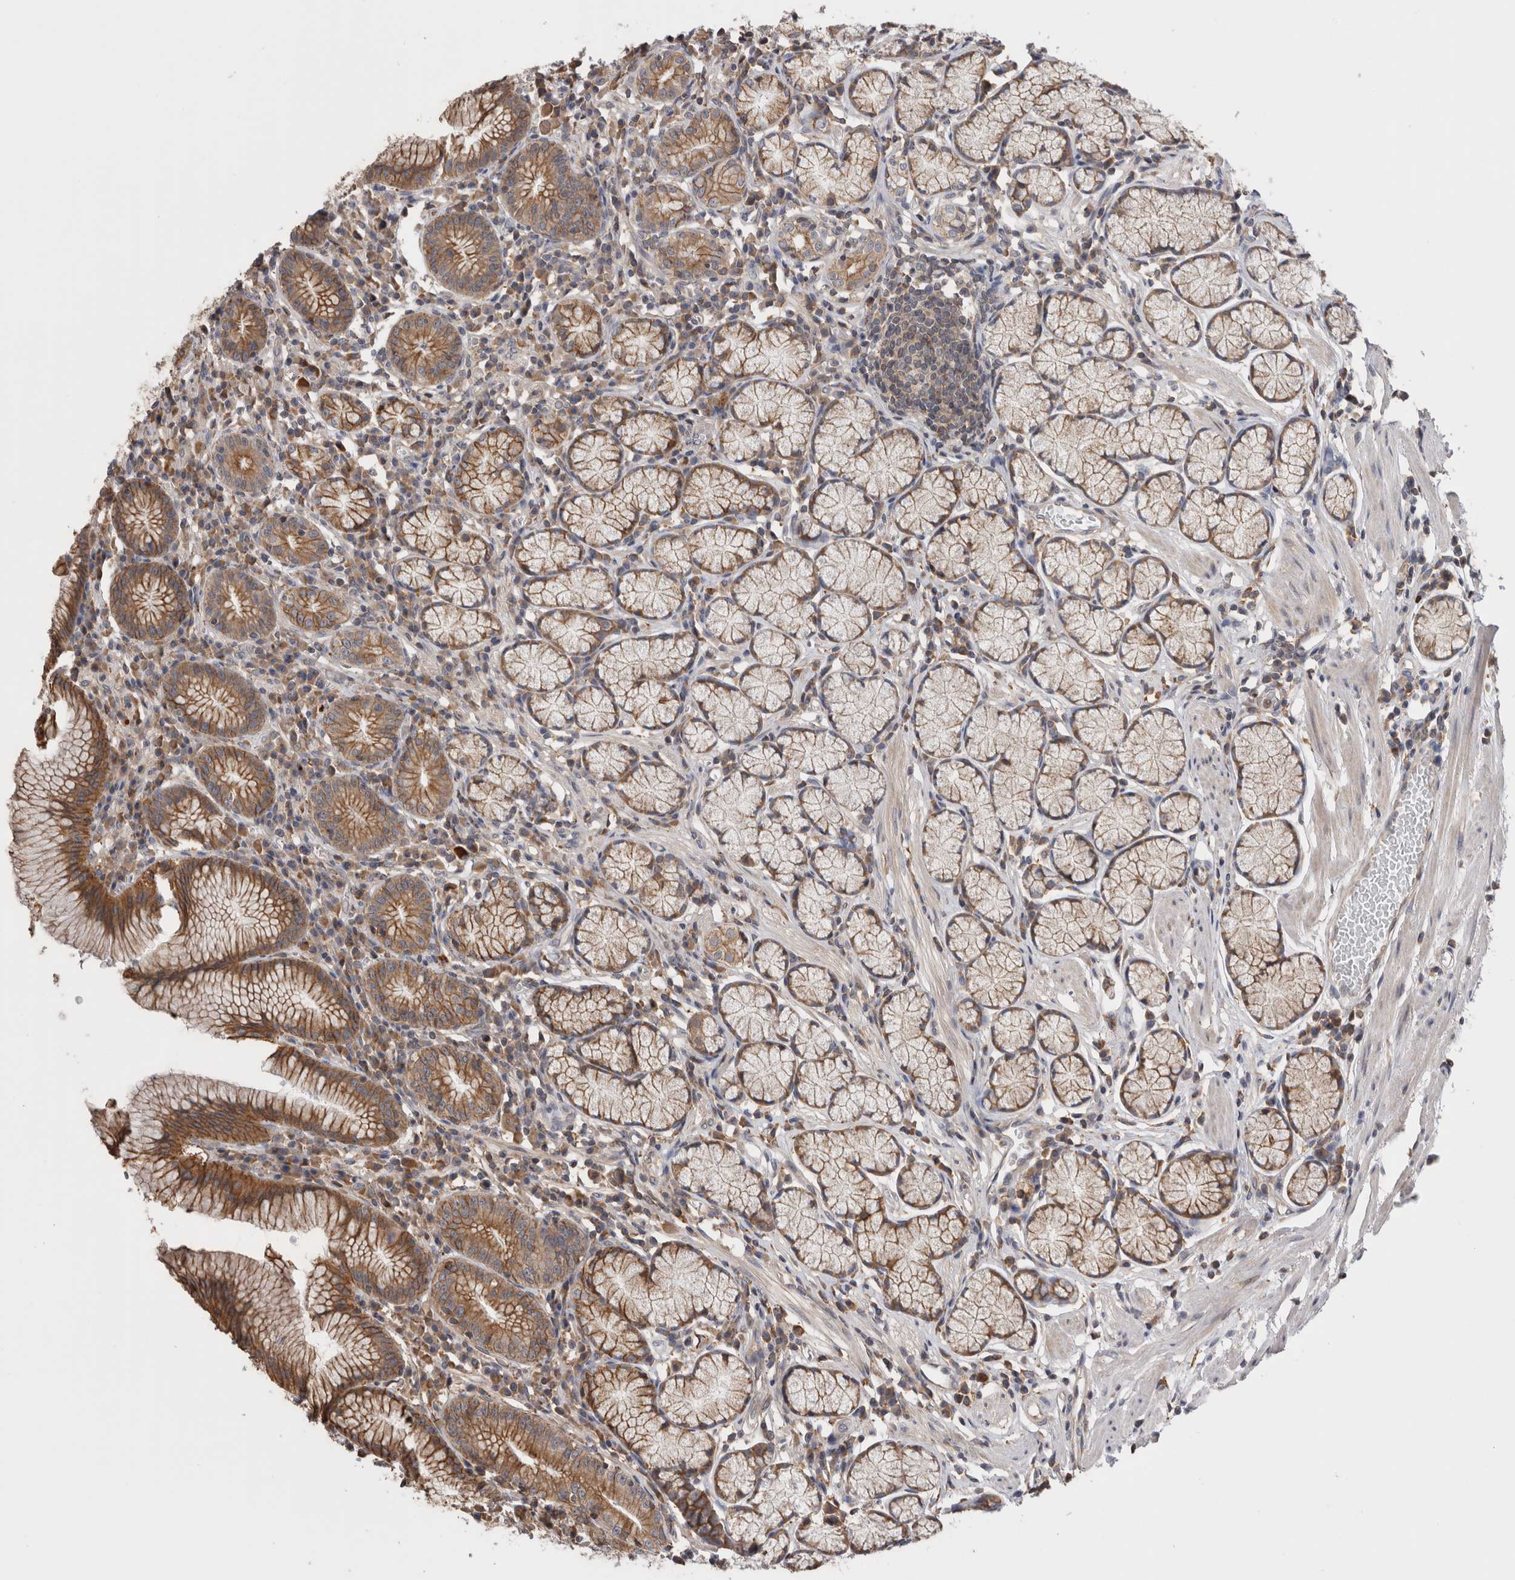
{"staining": {"intensity": "moderate", "quantity": "25%-75%", "location": "cytoplasmic/membranous"}, "tissue": "stomach", "cell_type": "Glandular cells", "image_type": "normal", "snomed": [{"axis": "morphology", "description": "Normal tissue, NOS"}, {"axis": "topography", "description": "Stomach"}], "caption": "About 25%-75% of glandular cells in normal human stomach exhibit moderate cytoplasmic/membranous protein staining as visualized by brown immunohistochemical staining.", "gene": "SMAP2", "patient": {"sex": "male", "age": 55}}